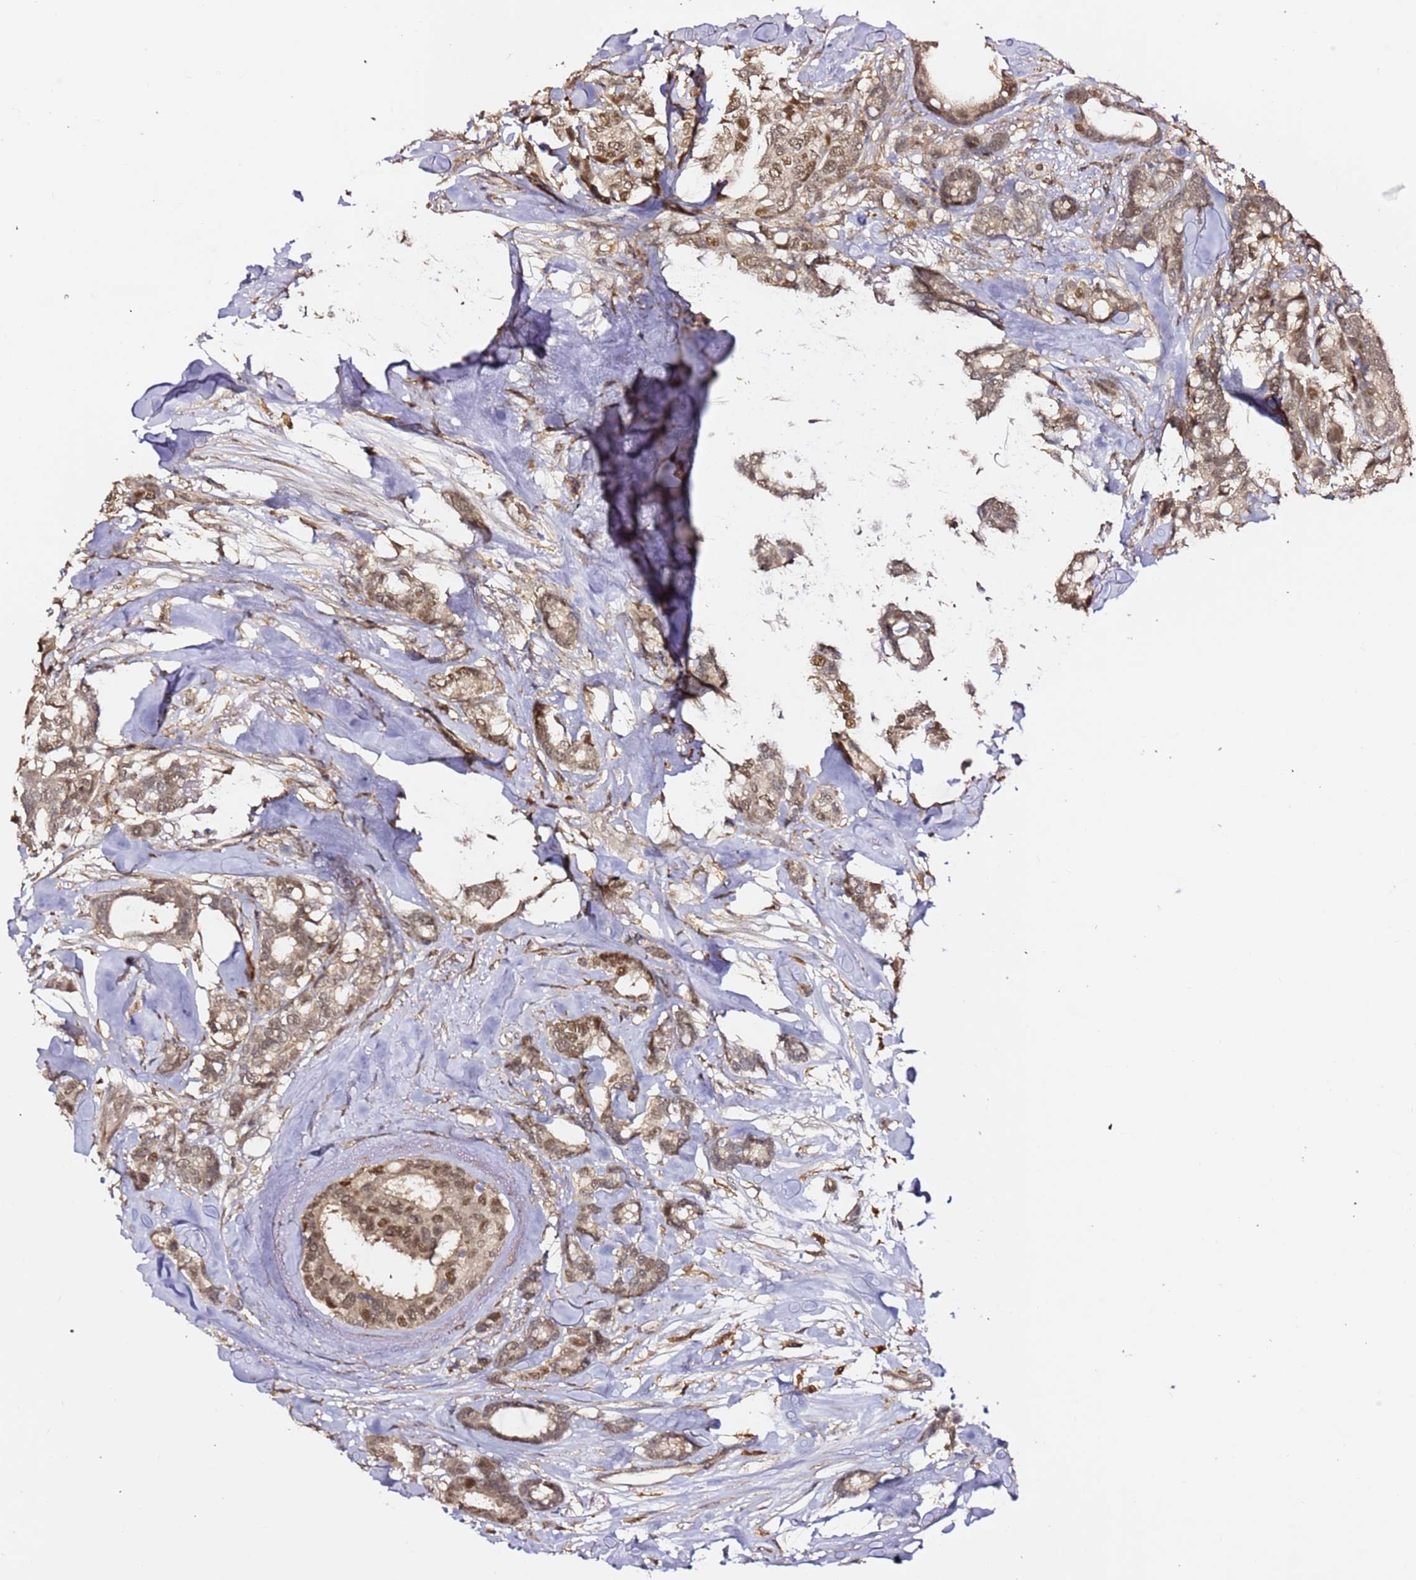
{"staining": {"intensity": "moderate", "quantity": ">75%", "location": "cytoplasmic/membranous,nuclear"}, "tissue": "breast cancer", "cell_type": "Tumor cells", "image_type": "cancer", "snomed": [{"axis": "morphology", "description": "Duct carcinoma"}, {"axis": "topography", "description": "Breast"}], "caption": "Immunohistochemistry of human breast infiltrating ductal carcinoma displays medium levels of moderate cytoplasmic/membranous and nuclear expression in approximately >75% of tumor cells.", "gene": "OR5V1", "patient": {"sex": "female", "age": 87}}